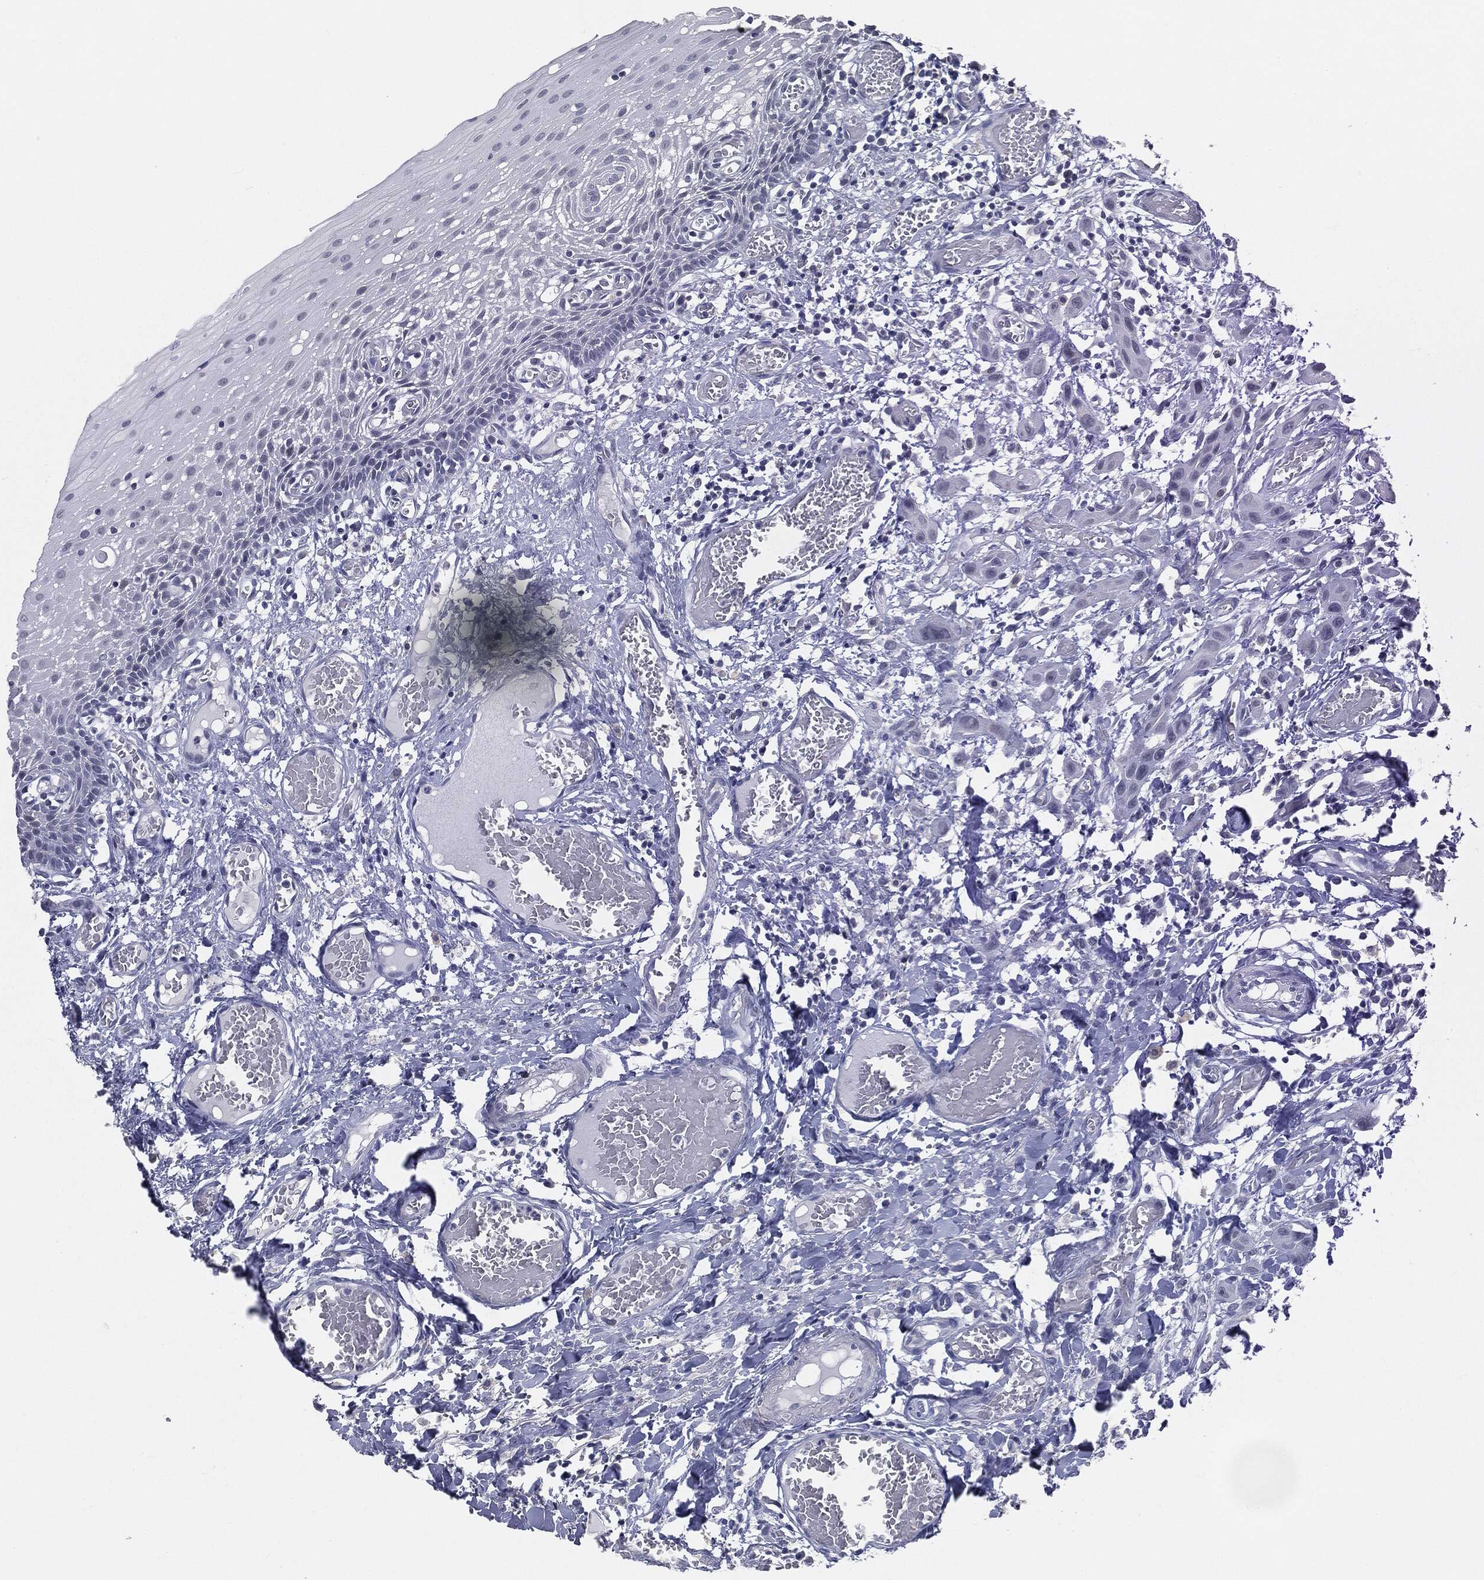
{"staining": {"intensity": "negative", "quantity": "none", "location": "none"}, "tissue": "oral mucosa", "cell_type": "Squamous epithelial cells", "image_type": "normal", "snomed": [{"axis": "morphology", "description": "Normal tissue, NOS"}, {"axis": "morphology", "description": "Squamous cell carcinoma, NOS"}, {"axis": "topography", "description": "Oral tissue"}, {"axis": "topography", "description": "Head-Neck"}], "caption": "Squamous epithelial cells show no significant expression in unremarkable oral mucosa. (DAB immunohistochemistry (IHC), high magnification).", "gene": "SLC2A2", "patient": {"sex": "female", "age": 70}}